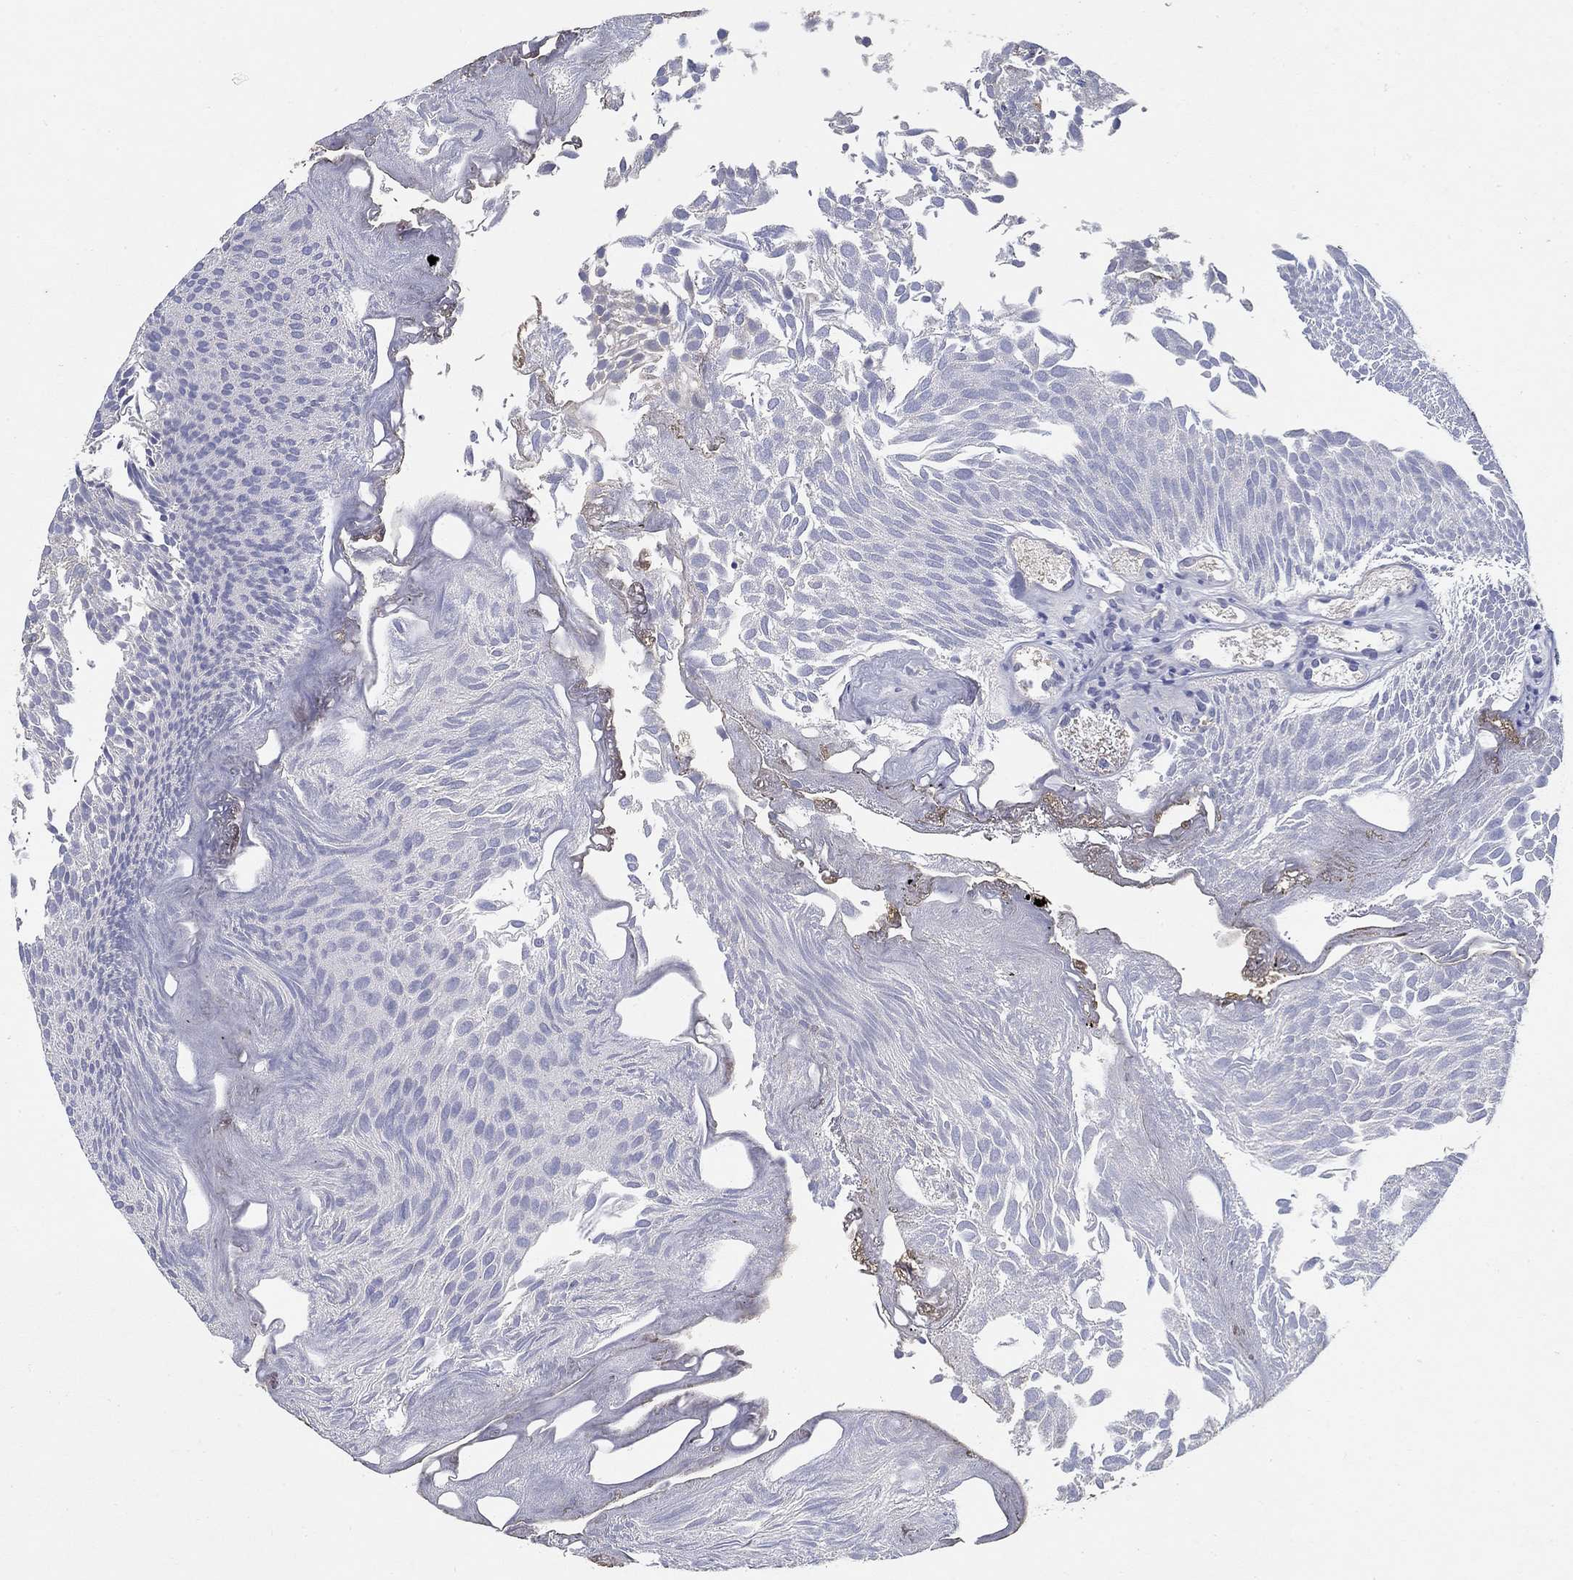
{"staining": {"intensity": "negative", "quantity": "none", "location": "none"}, "tissue": "urothelial cancer", "cell_type": "Tumor cells", "image_type": "cancer", "snomed": [{"axis": "morphology", "description": "Urothelial carcinoma, Low grade"}, {"axis": "topography", "description": "Urinary bladder"}], "caption": "A histopathology image of human urothelial cancer is negative for staining in tumor cells.", "gene": "PROZ", "patient": {"sex": "male", "age": 52}}